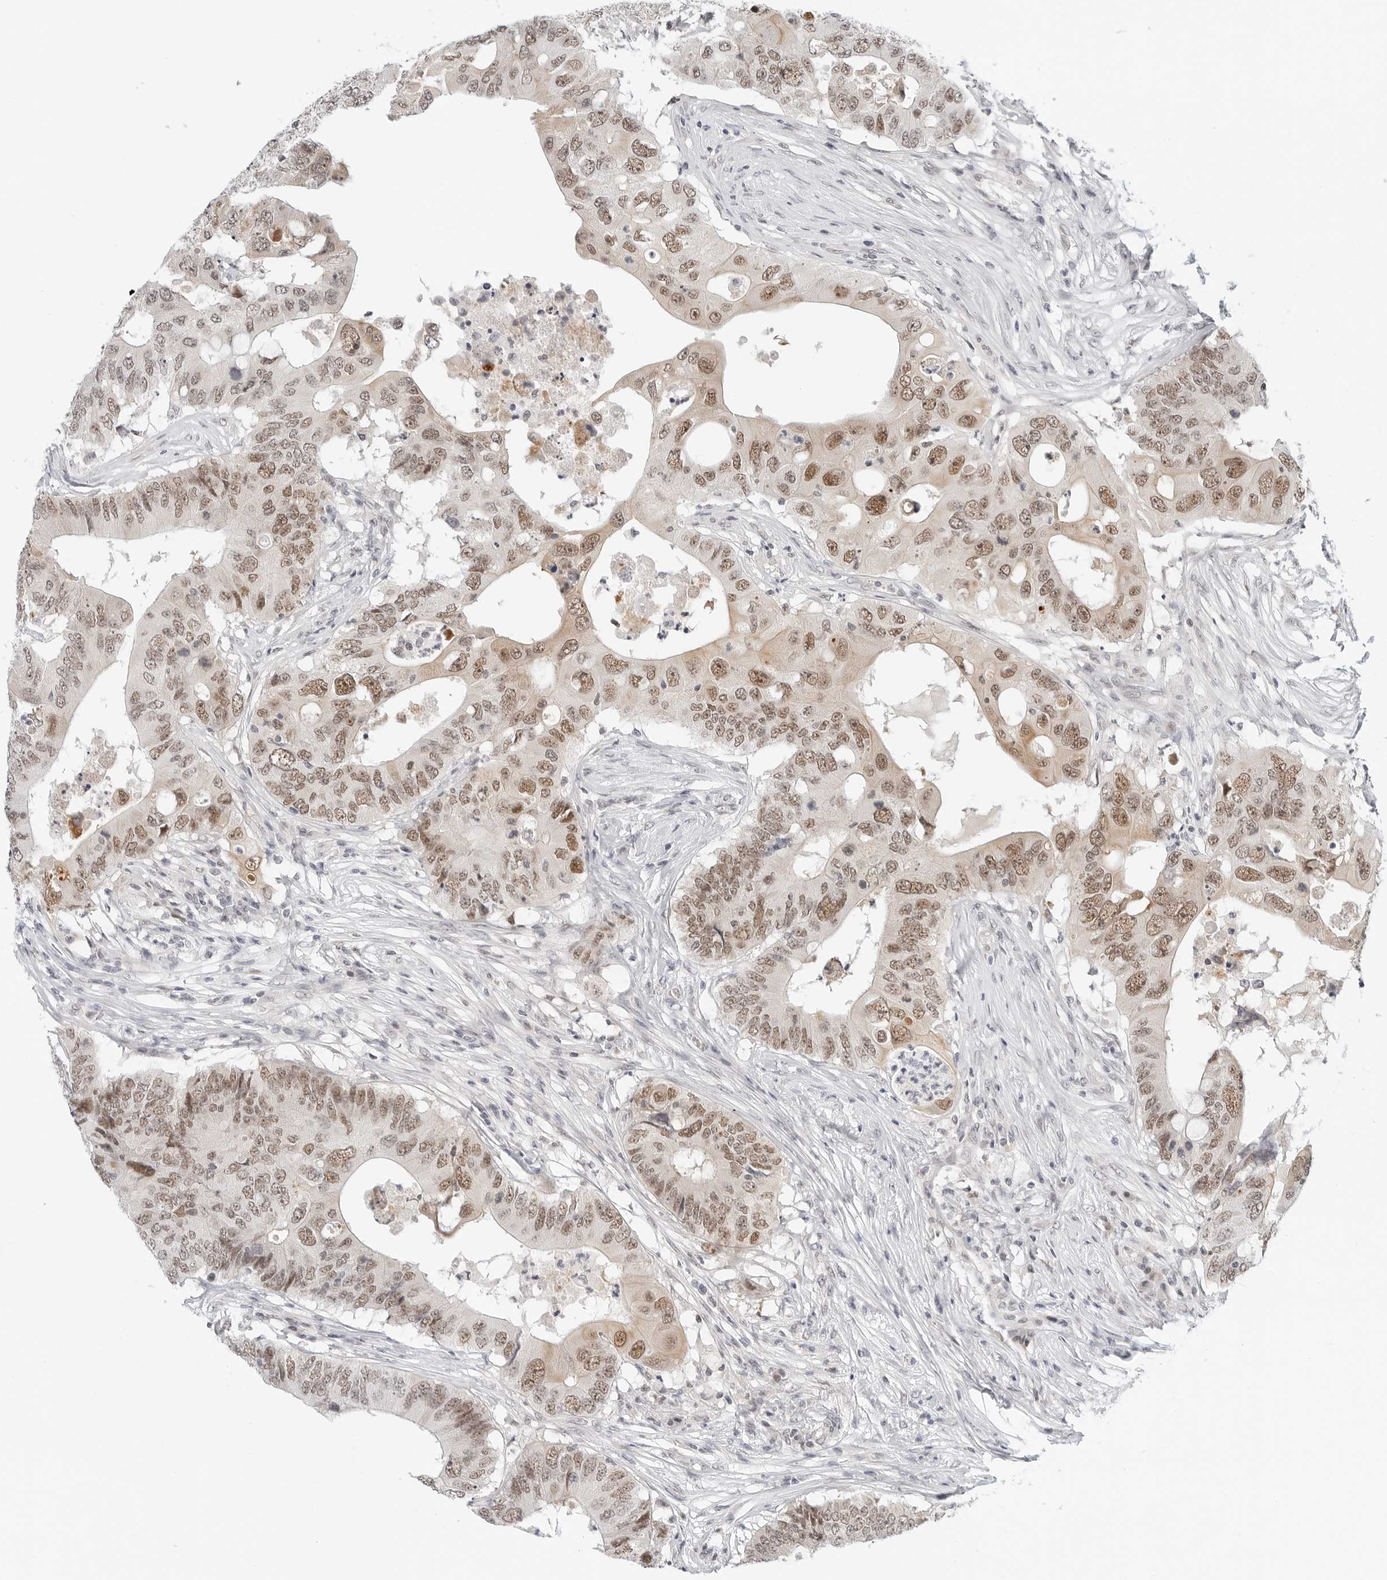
{"staining": {"intensity": "moderate", "quantity": ">75%", "location": "nuclear"}, "tissue": "colorectal cancer", "cell_type": "Tumor cells", "image_type": "cancer", "snomed": [{"axis": "morphology", "description": "Adenocarcinoma, NOS"}, {"axis": "topography", "description": "Colon"}], "caption": "Human colorectal cancer (adenocarcinoma) stained with a protein marker exhibits moderate staining in tumor cells.", "gene": "TSEN2", "patient": {"sex": "male", "age": 71}}